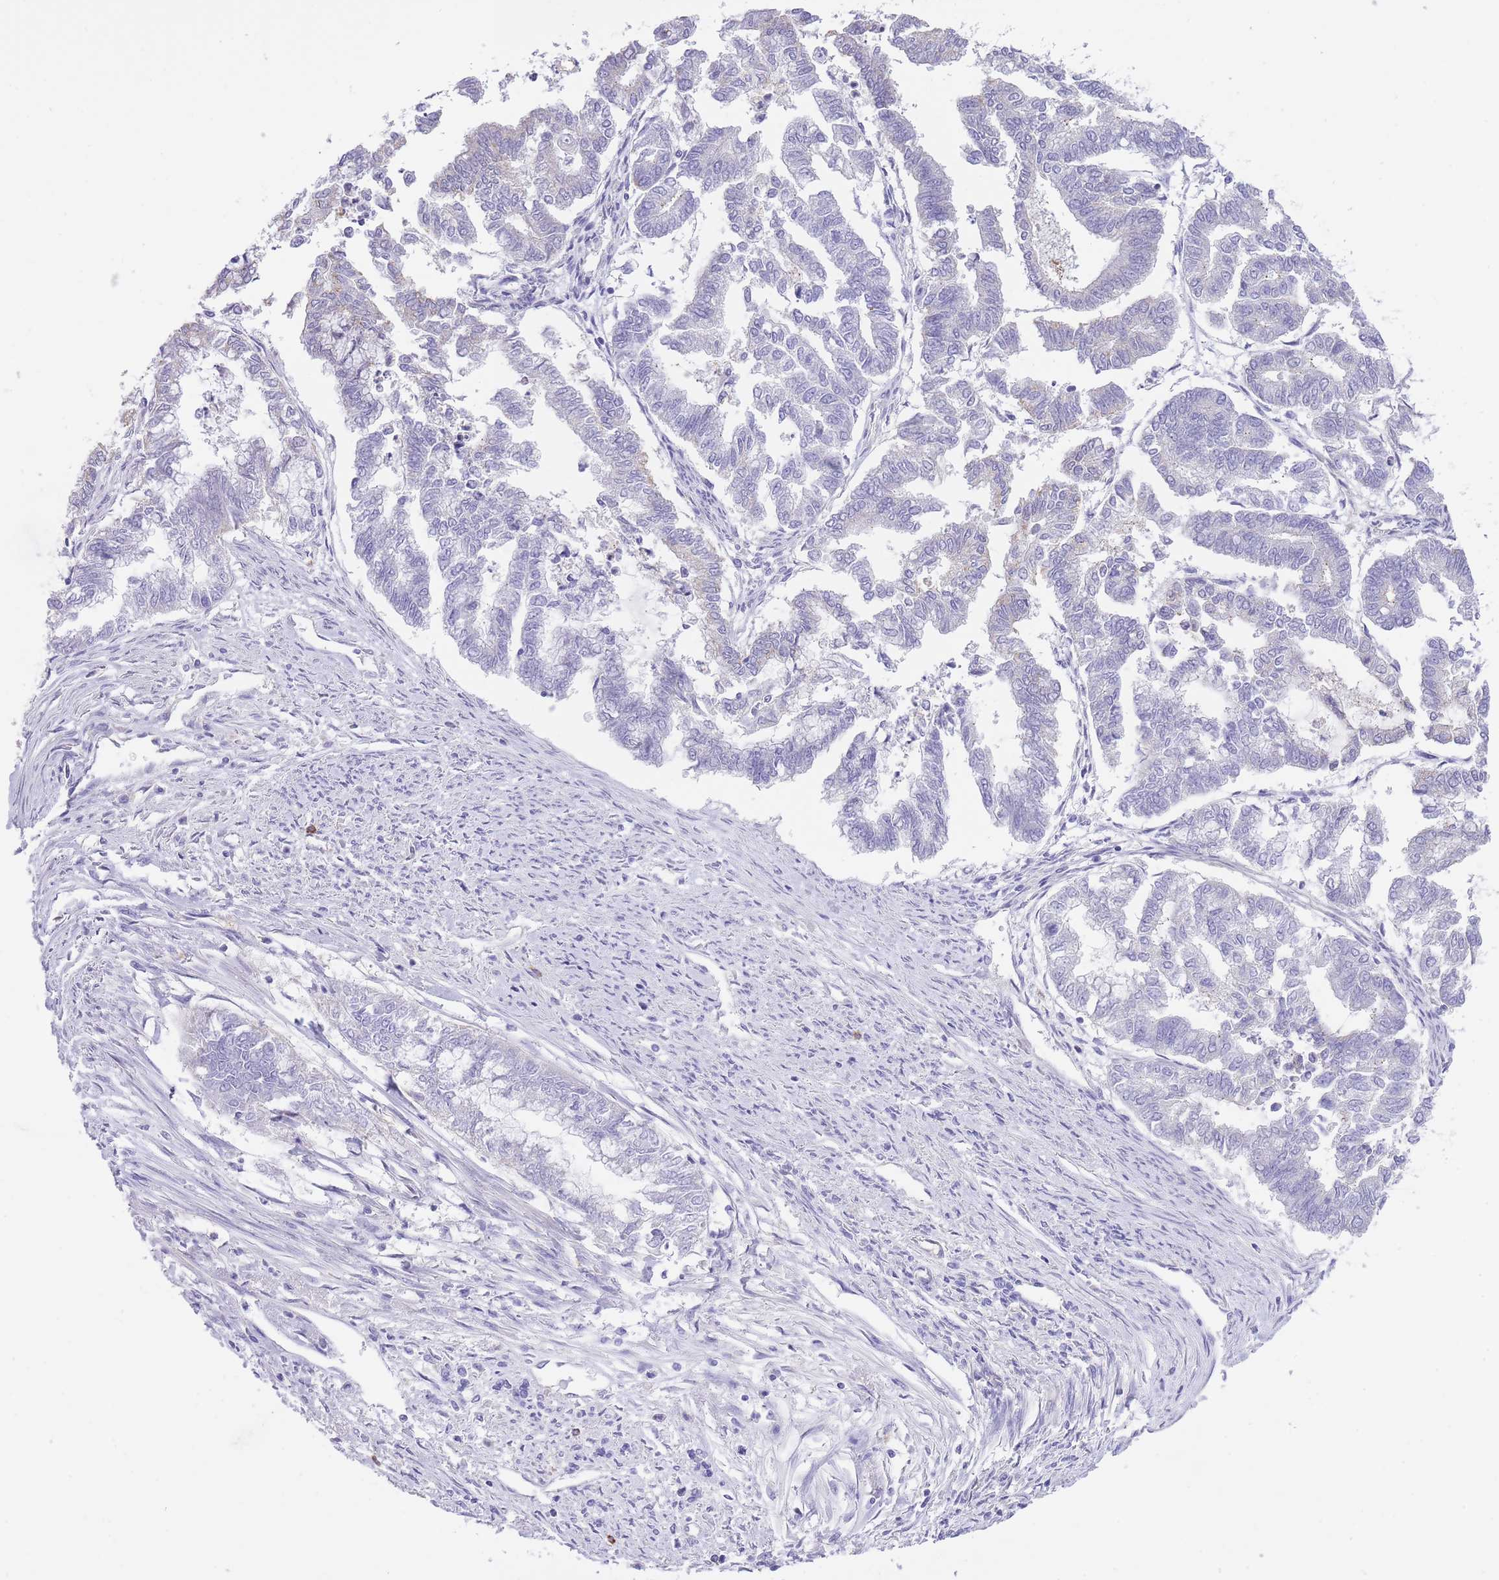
{"staining": {"intensity": "negative", "quantity": "none", "location": "none"}, "tissue": "endometrial cancer", "cell_type": "Tumor cells", "image_type": "cancer", "snomed": [{"axis": "morphology", "description": "Adenocarcinoma, NOS"}, {"axis": "topography", "description": "Endometrium"}], "caption": "Endometrial adenocarcinoma was stained to show a protein in brown. There is no significant positivity in tumor cells. Nuclei are stained in blue.", "gene": "MEIOSIN", "patient": {"sex": "female", "age": 79}}